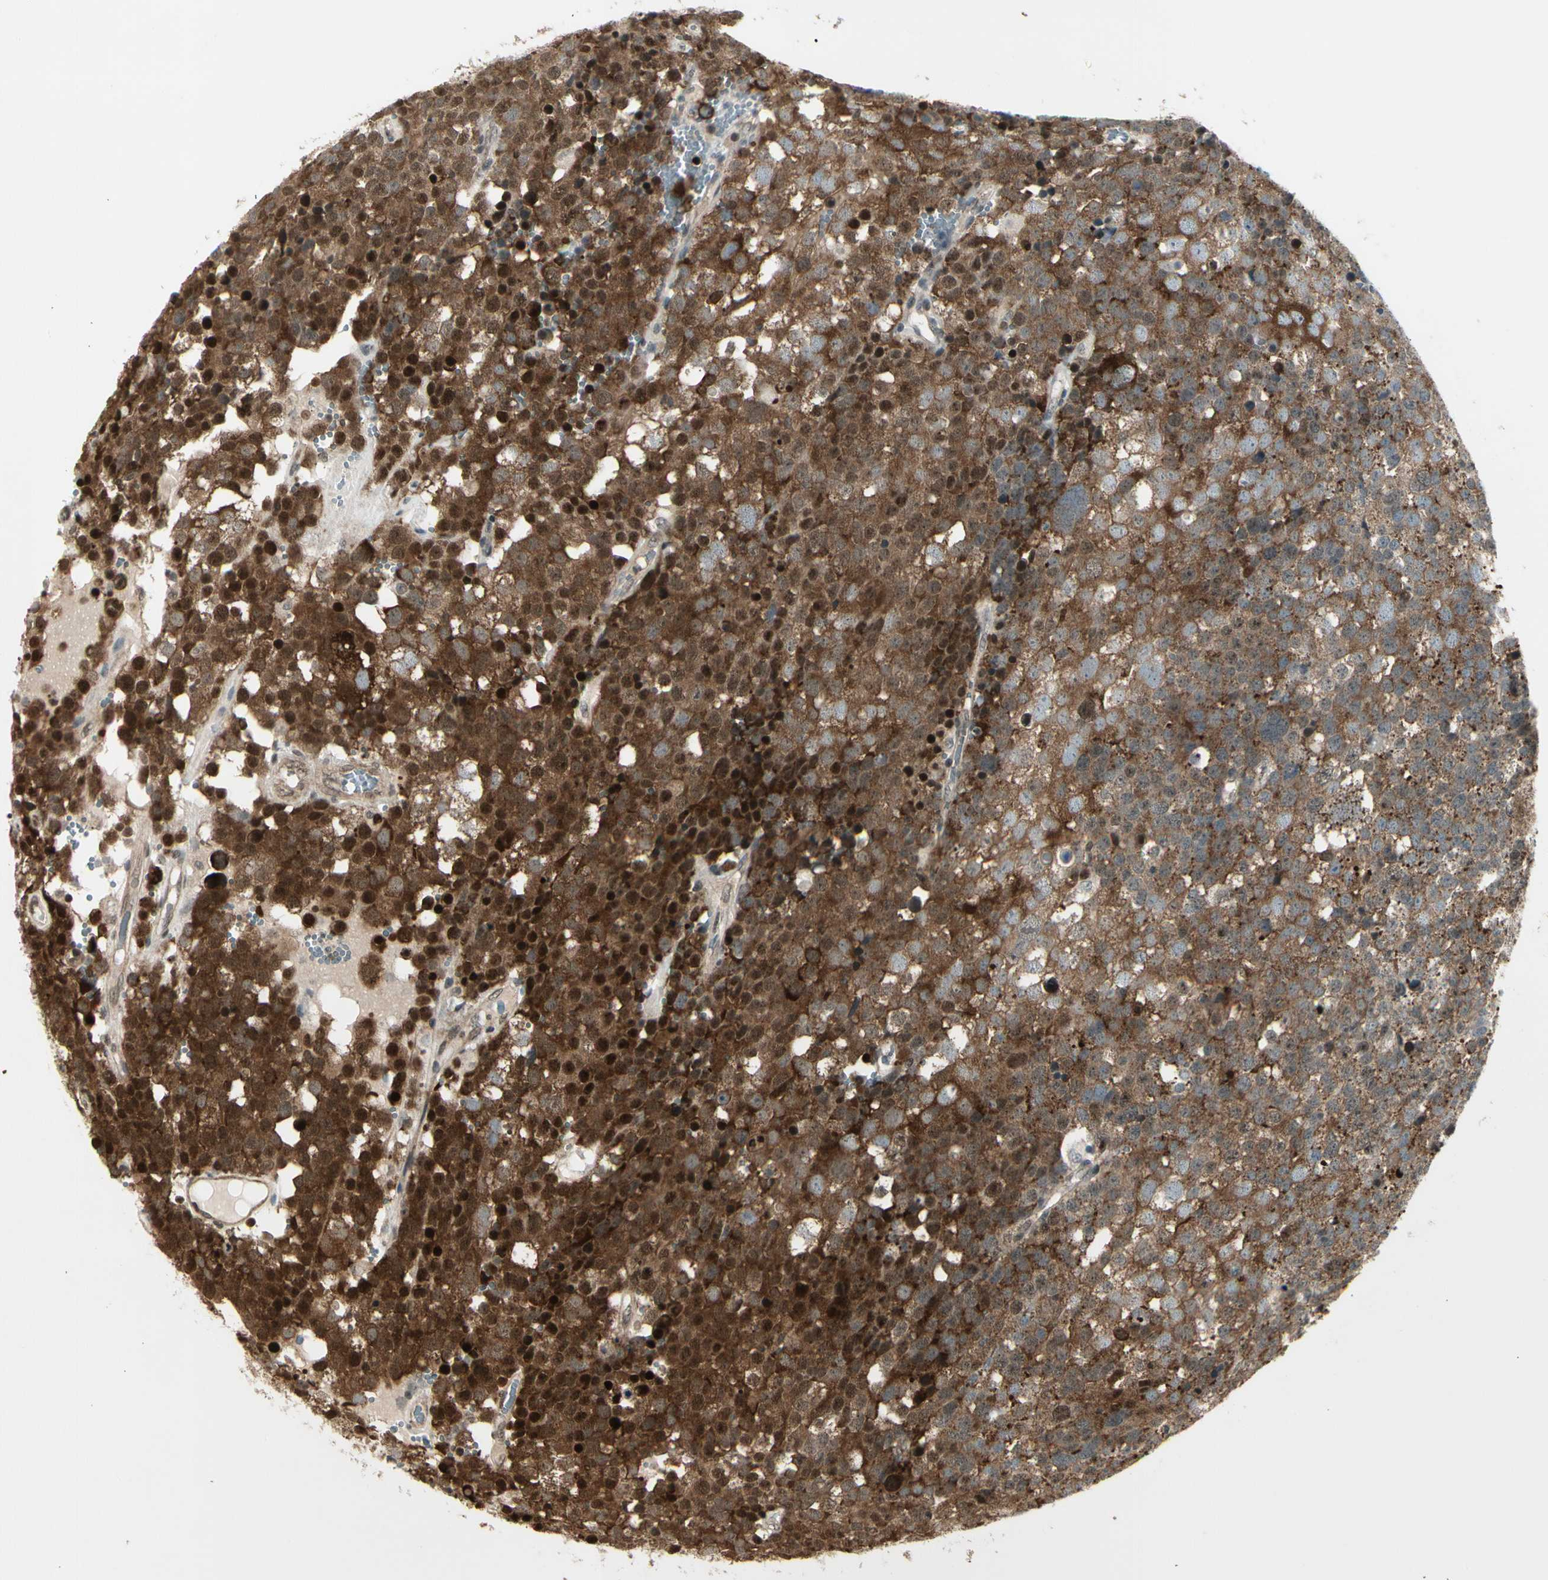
{"staining": {"intensity": "moderate", "quantity": "25%-75%", "location": "cytoplasmic/membranous,nuclear"}, "tissue": "testis cancer", "cell_type": "Tumor cells", "image_type": "cancer", "snomed": [{"axis": "morphology", "description": "Seminoma, NOS"}, {"axis": "topography", "description": "Testis"}], "caption": "Immunohistochemical staining of human testis cancer (seminoma) shows moderate cytoplasmic/membranous and nuclear protein positivity in about 25%-75% of tumor cells.", "gene": "SMN2", "patient": {"sex": "male", "age": 71}}